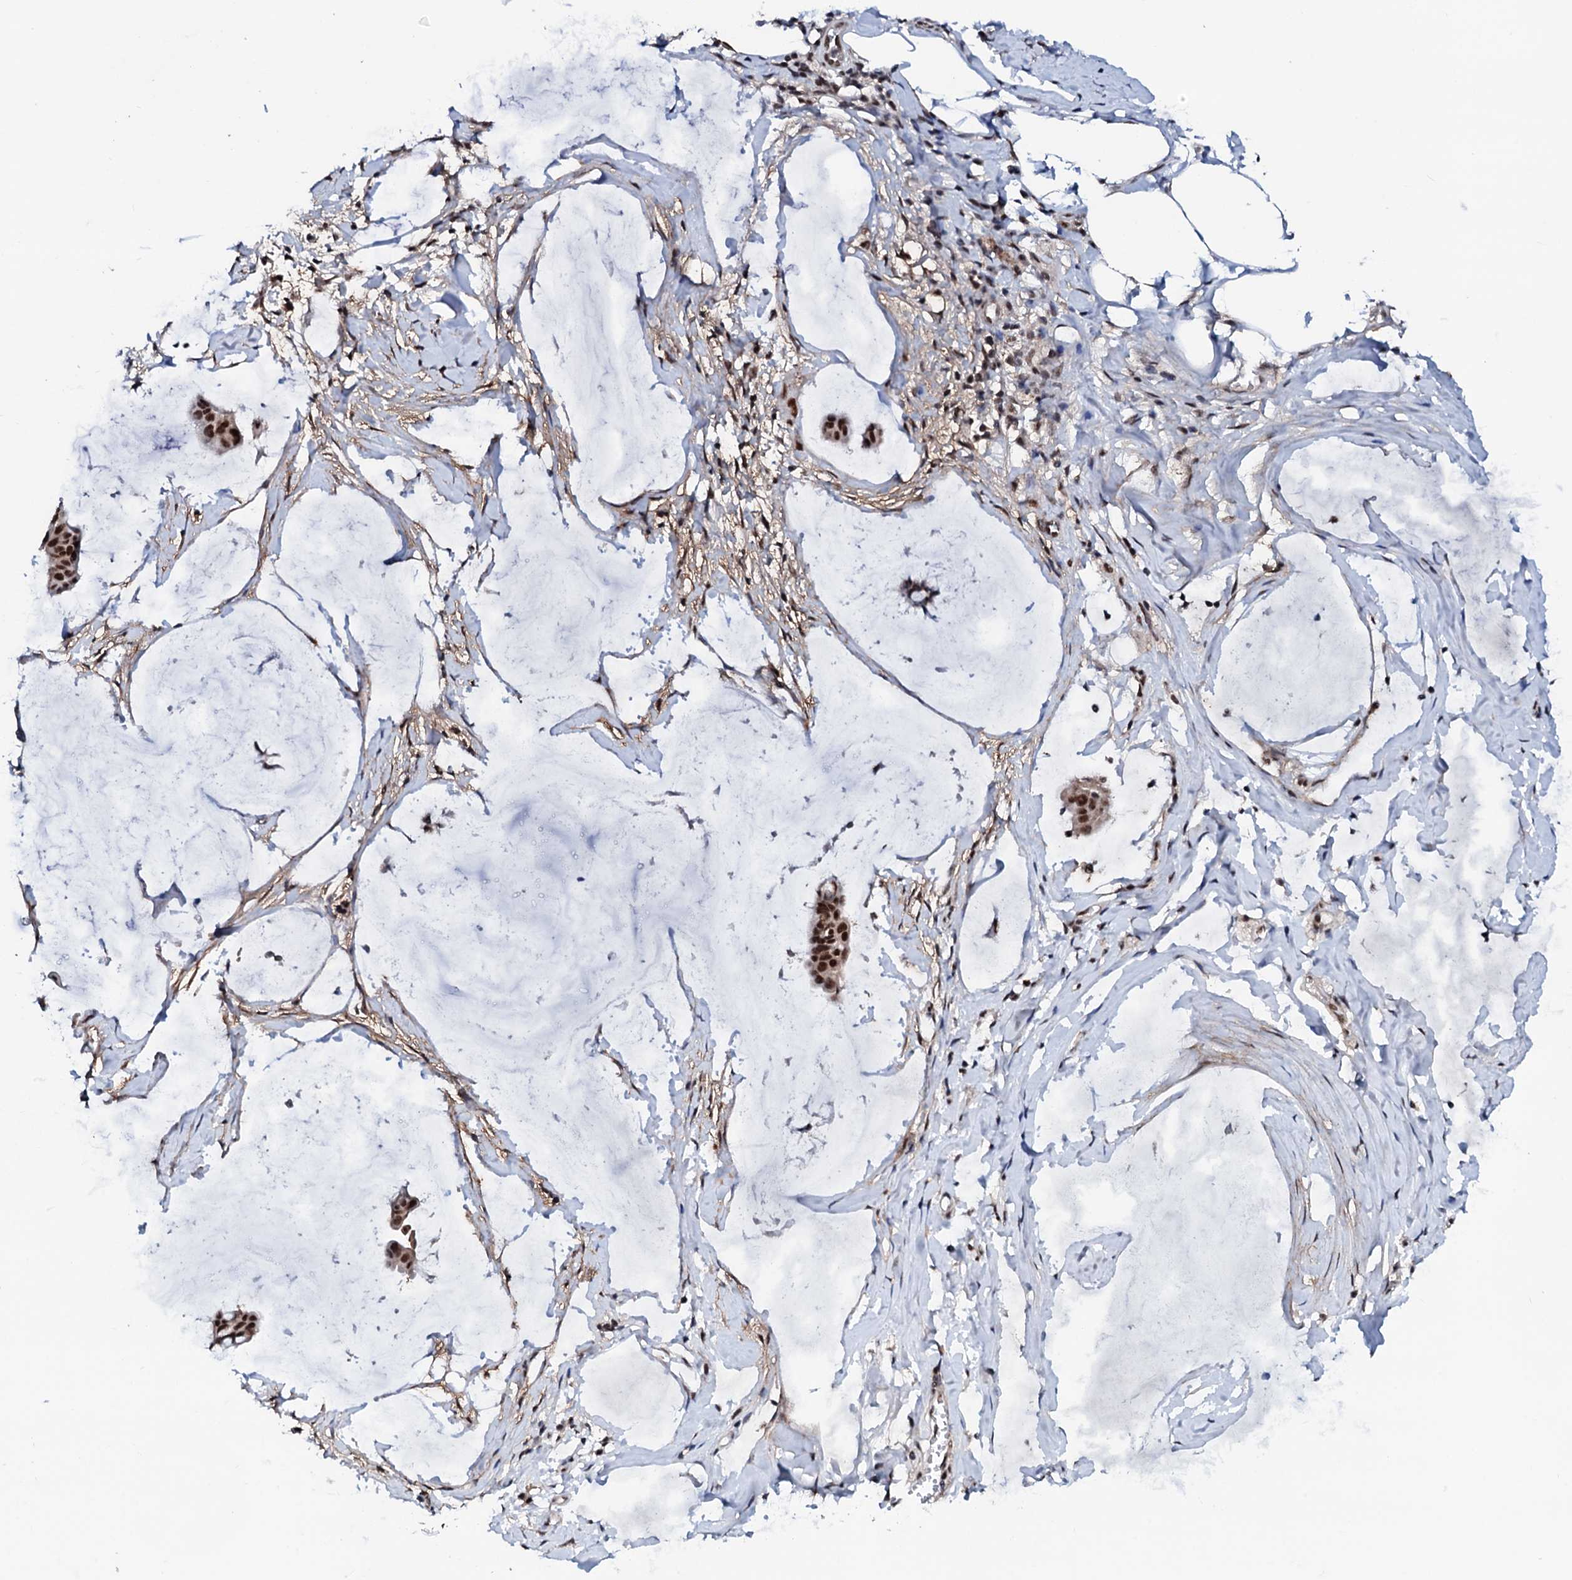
{"staining": {"intensity": "strong", "quantity": ">75%", "location": "nuclear"}, "tissue": "ovarian cancer", "cell_type": "Tumor cells", "image_type": "cancer", "snomed": [{"axis": "morphology", "description": "Cystadenocarcinoma, mucinous, NOS"}, {"axis": "topography", "description": "Ovary"}], "caption": "There is high levels of strong nuclear positivity in tumor cells of ovarian cancer, as demonstrated by immunohistochemical staining (brown color).", "gene": "PRPF18", "patient": {"sex": "female", "age": 73}}